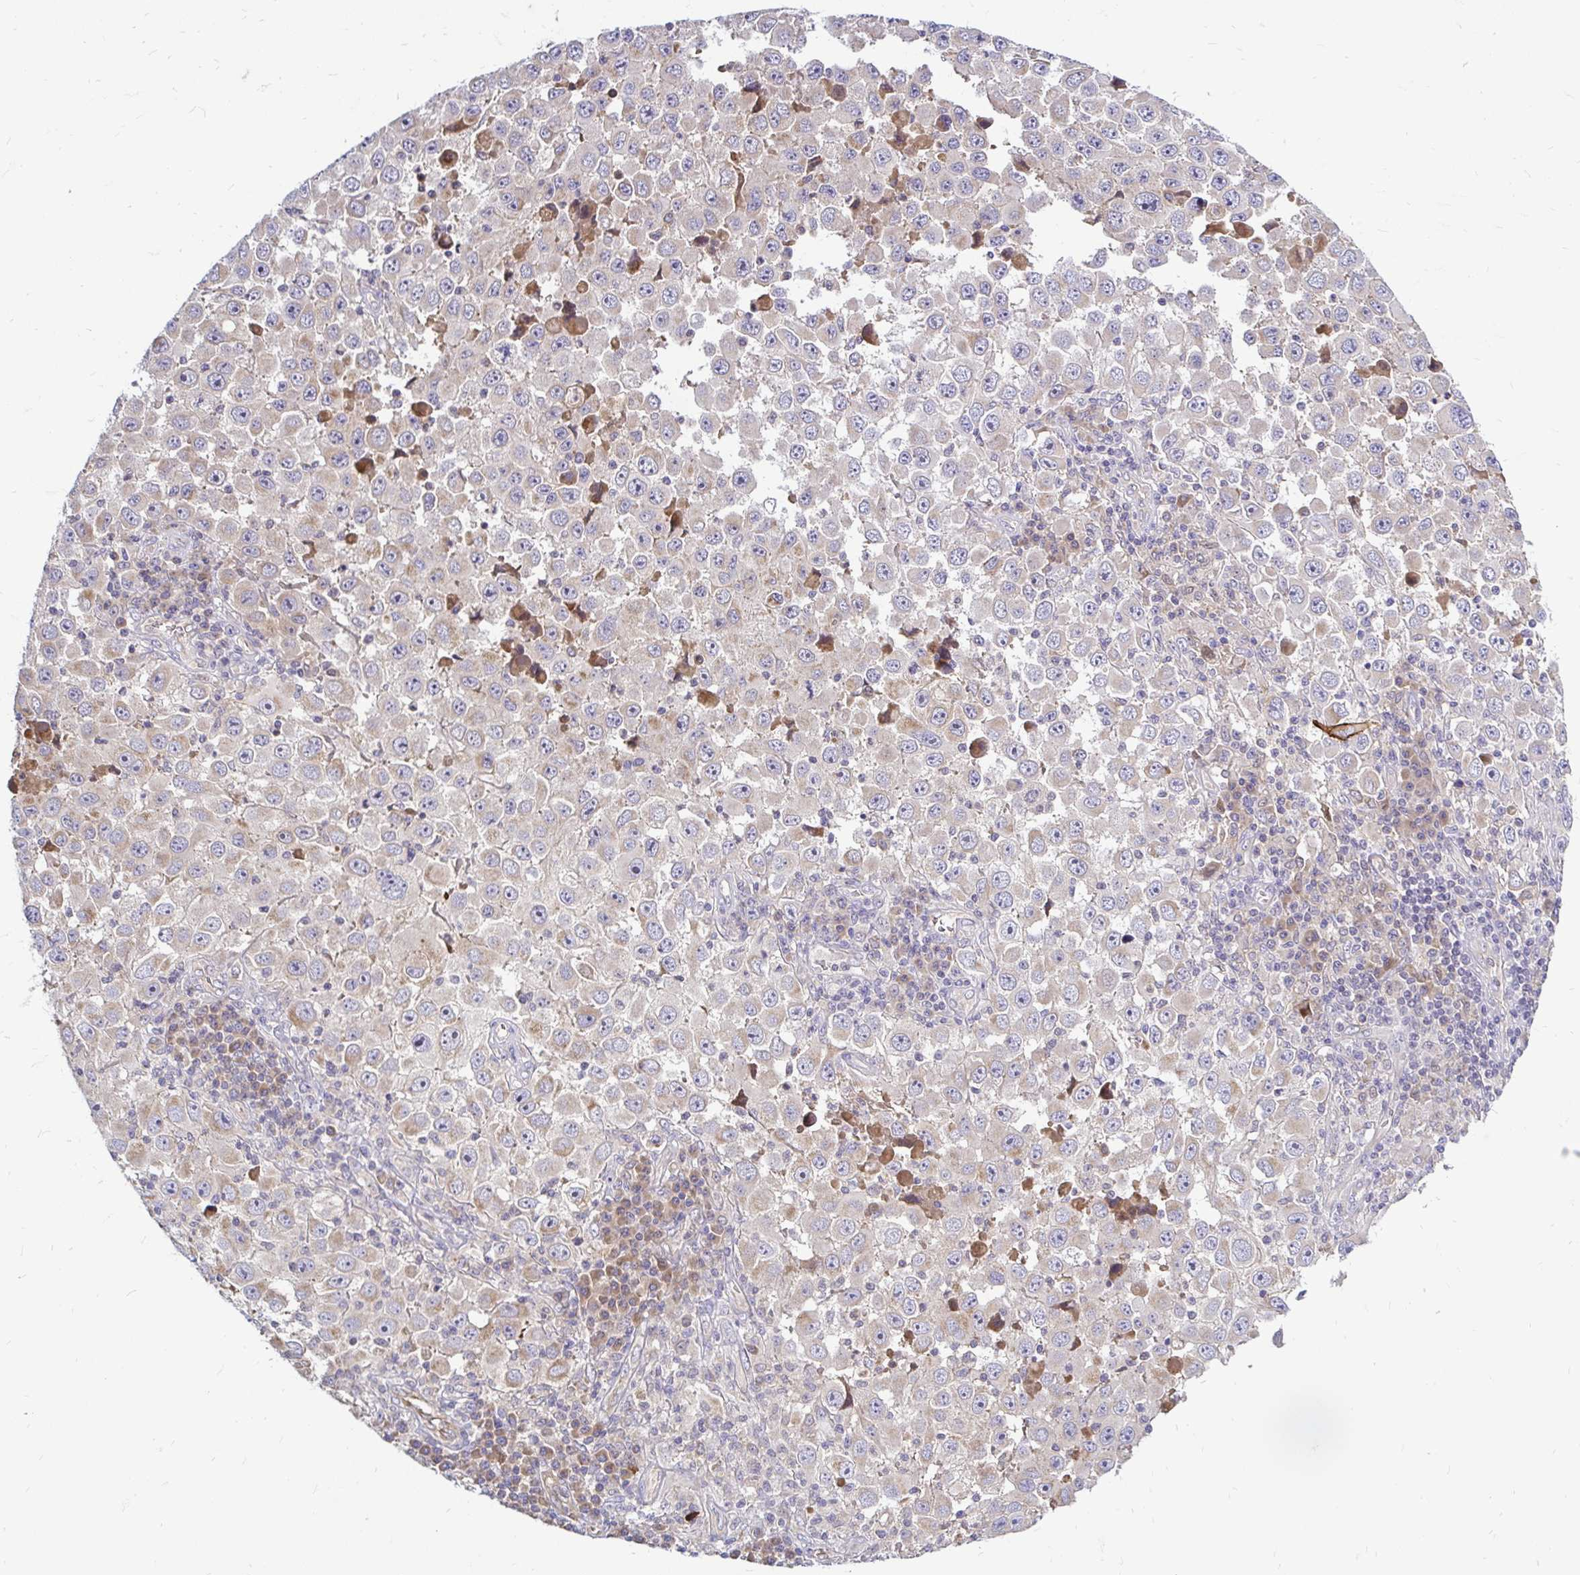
{"staining": {"intensity": "weak", "quantity": "25%-75%", "location": "cytoplasmic/membranous"}, "tissue": "melanoma", "cell_type": "Tumor cells", "image_type": "cancer", "snomed": [{"axis": "morphology", "description": "Malignant melanoma, Metastatic site"}, {"axis": "topography", "description": "Lymph node"}], "caption": "Immunohistochemical staining of human malignant melanoma (metastatic site) shows low levels of weak cytoplasmic/membranous protein staining in approximately 25%-75% of tumor cells.", "gene": "ARHGEF37", "patient": {"sex": "female", "age": 67}}